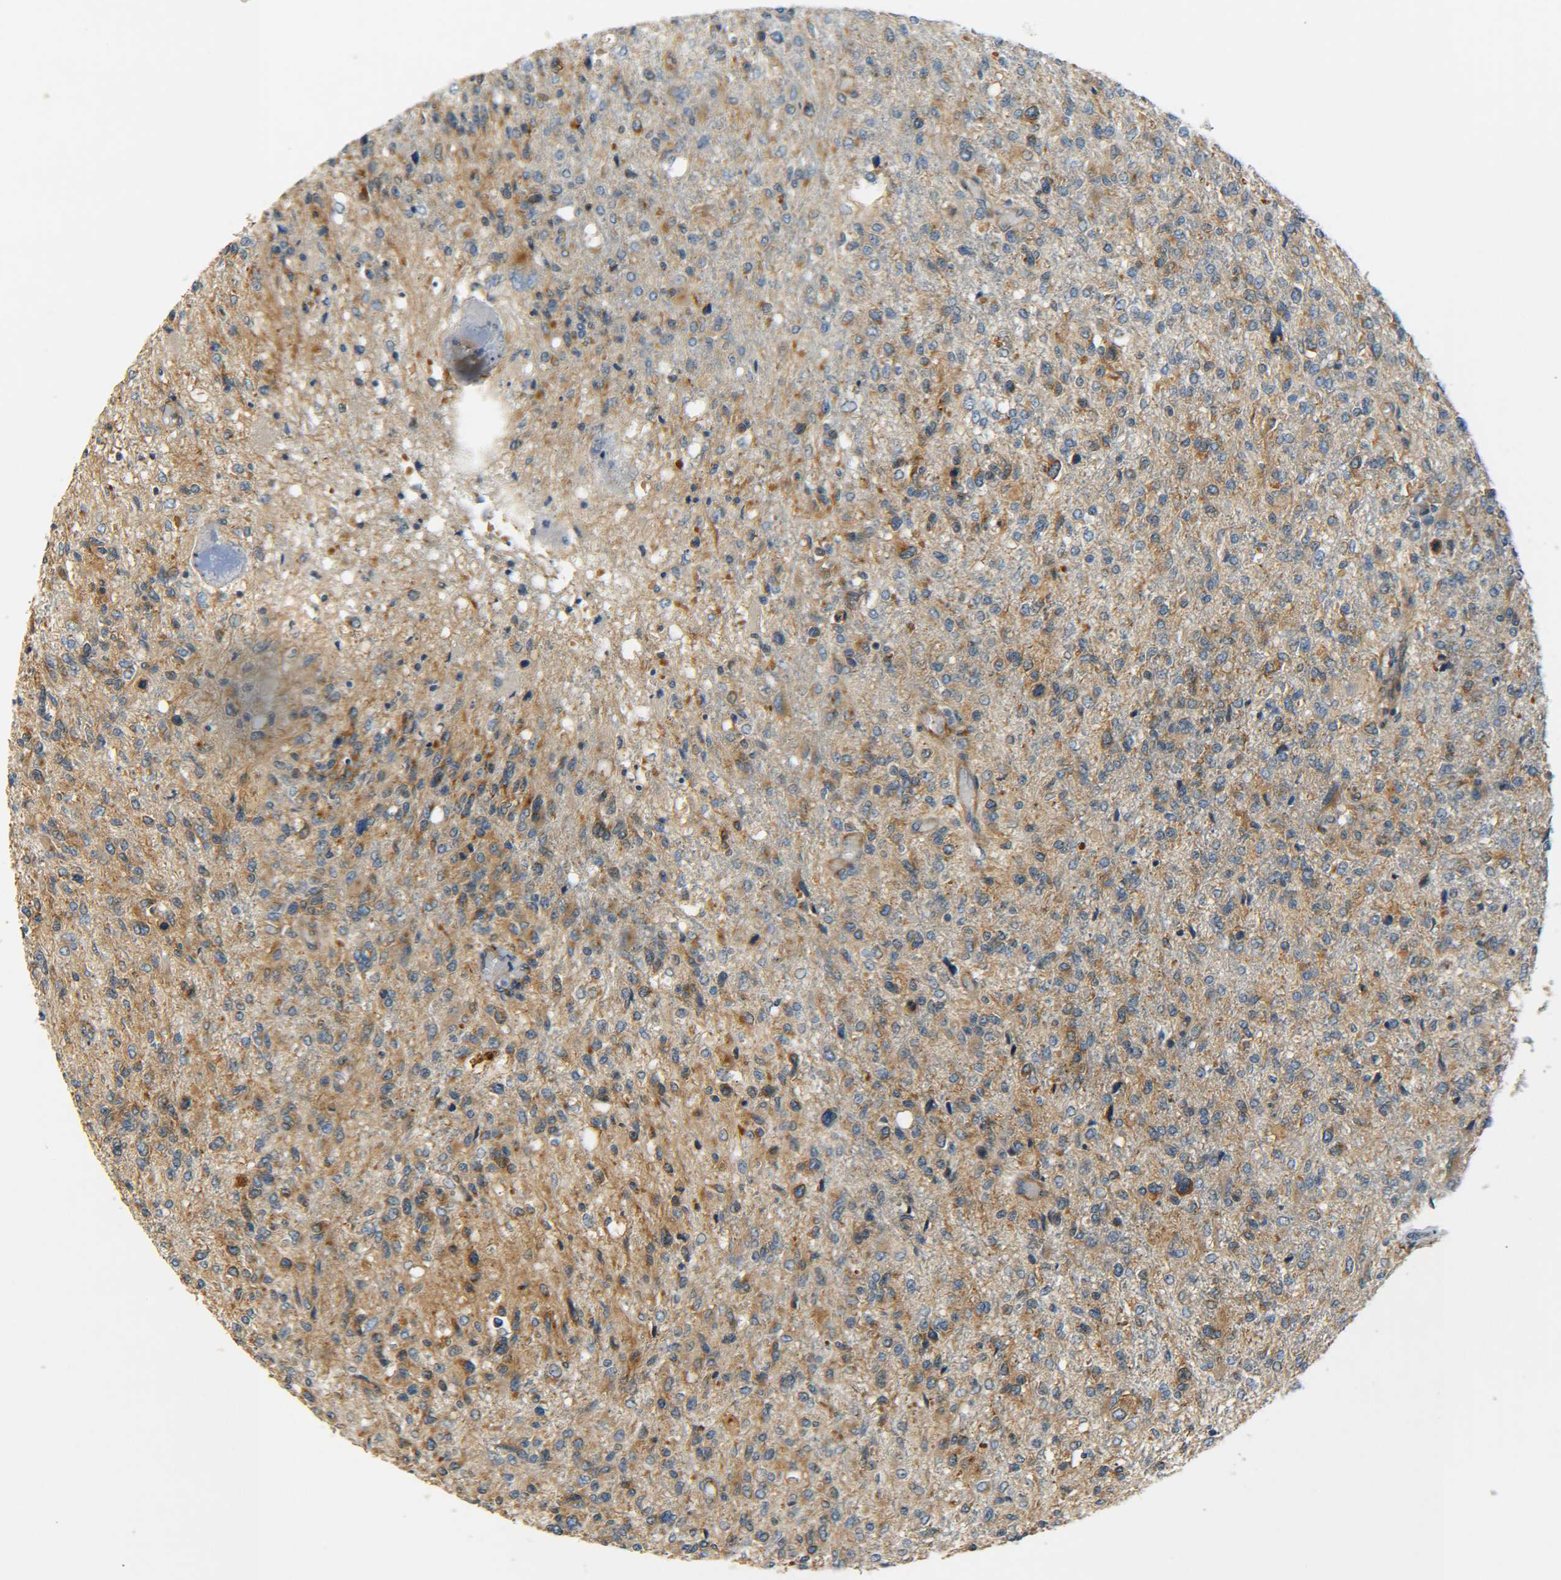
{"staining": {"intensity": "weak", "quantity": "25%-75%", "location": "cytoplasmic/membranous"}, "tissue": "glioma", "cell_type": "Tumor cells", "image_type": "cancer", "snomed": [{"axis": "morphology", "description": "Glioma, malignant, High grade"}, {"axis": "topography", "description": "Cerebral cortex"}], "caption": "Immunohistochemical staining of glioma displays weak cytoplasmic/membranous protein positivity in about 25%-75% of tumor cells.", "gene": "LRCH3", "patient": {"sex": "male", "age": 76}}